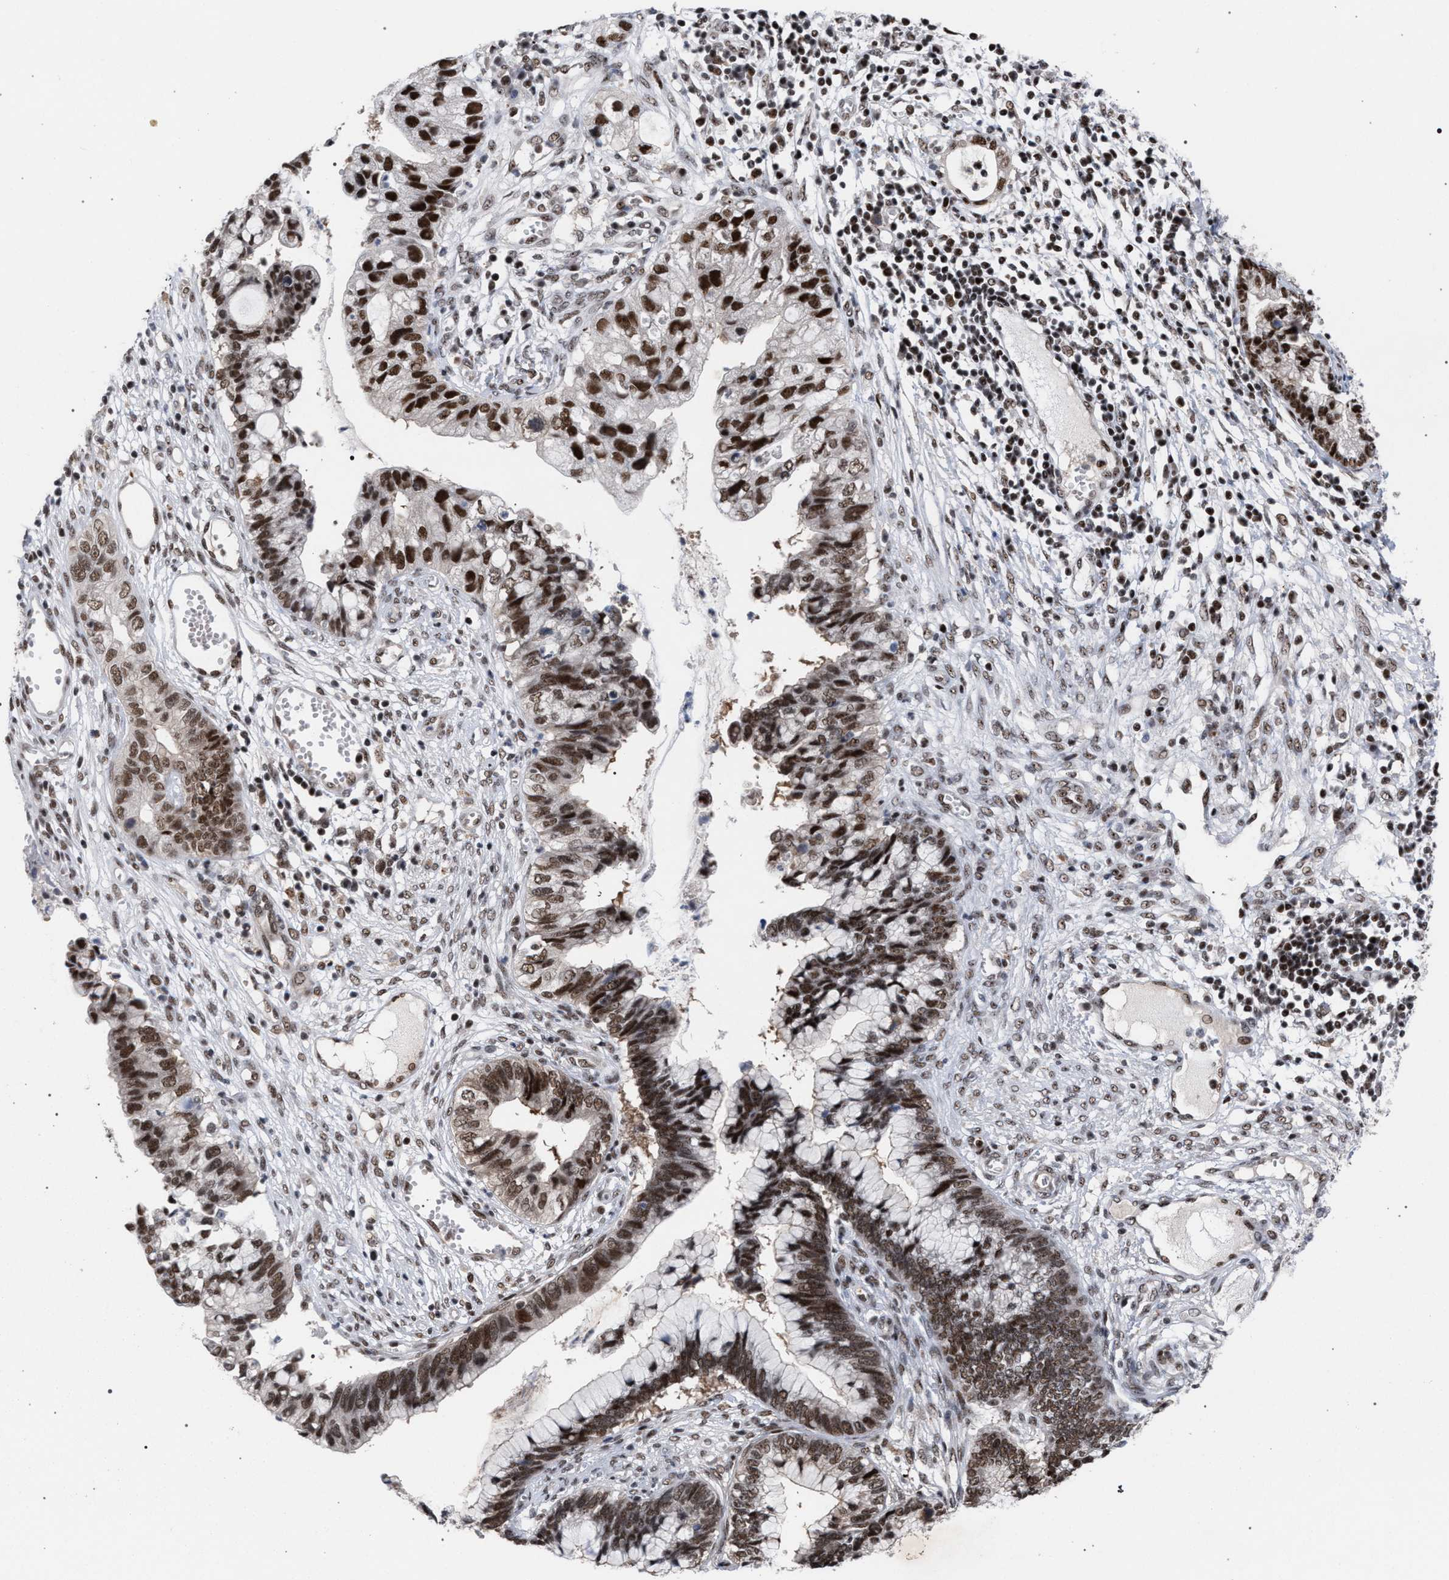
{"staining": {"intensity": "strong", "quantity": ">75%", "location": "nuclear"}, "tissue": "cervical cancer", "cell_type": "Tumor cells", "image_type": "cancer", "snomed": [{"axis": "morphology", "description": "Adenocarcinoma, NOS"}, {"axis": "topography", "description": "Cervix"}], "caption": "Immunohistochemical staining of human adenocarcinoma (cervical) demonstrates strong nuclear protein positivity in about >75% of tumor cells.", "gene": "SCAF4", "patient": {"sex": "female", "age": 44}}